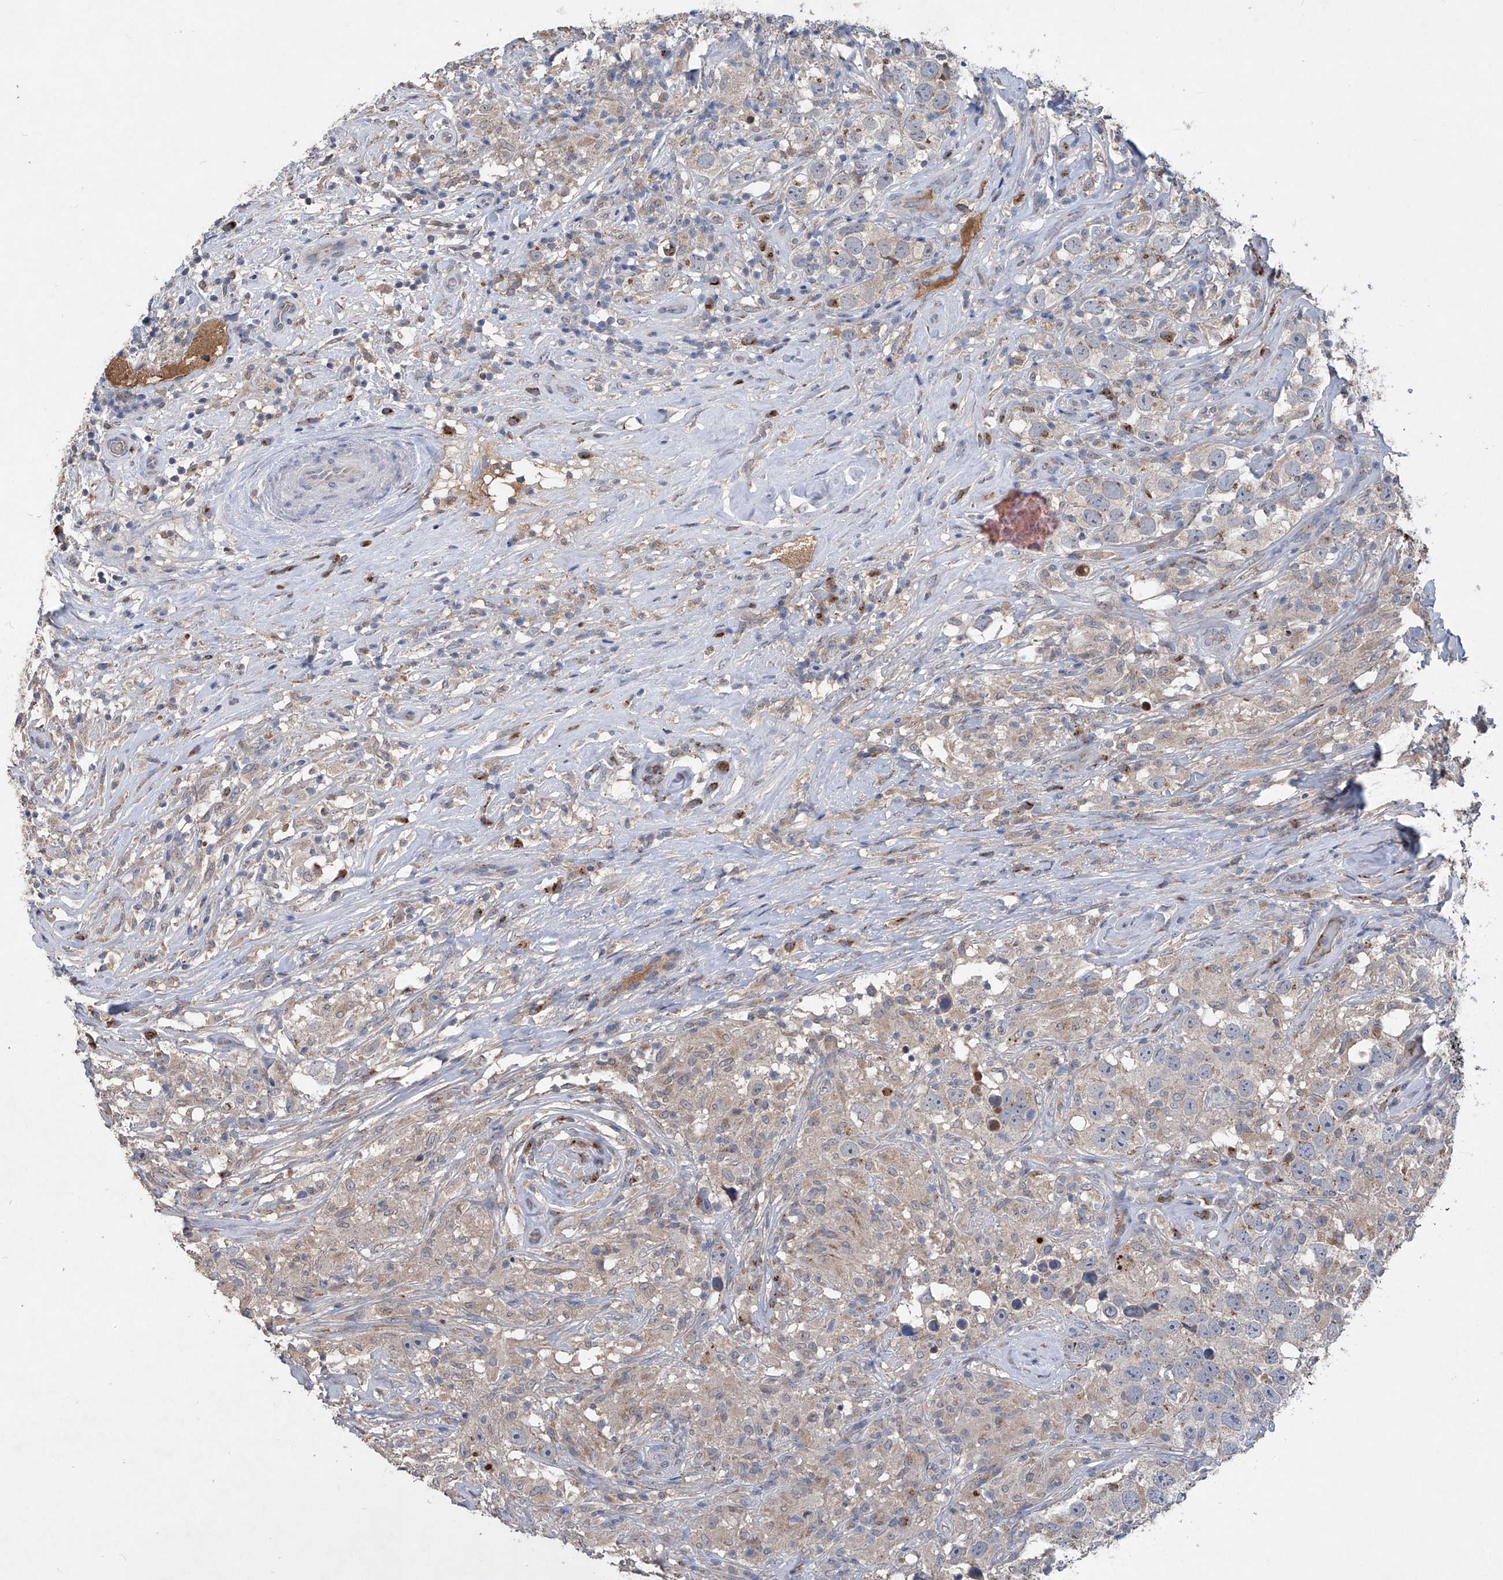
{"staining": {"intensity": "weak", "quantity": "25%-75%", "location": "cytoplasmic/membranous"}, "tissue": "testis cancer", "cell_type": "Tumor cells", "image_type": "cancer", "snomed": [{"axis": "morphology", "description": "Seminoma, NOS"}, {"axis": "topography", "description": "Testis"}], "caption": "Testis cancer stained with a brown dye reveals weak cytoplasmic/membranous positive expression in approximately 25%-75% of tumor cells.", "gene": "PCSK5", "patient": {"sex": "male", "age": 49}}